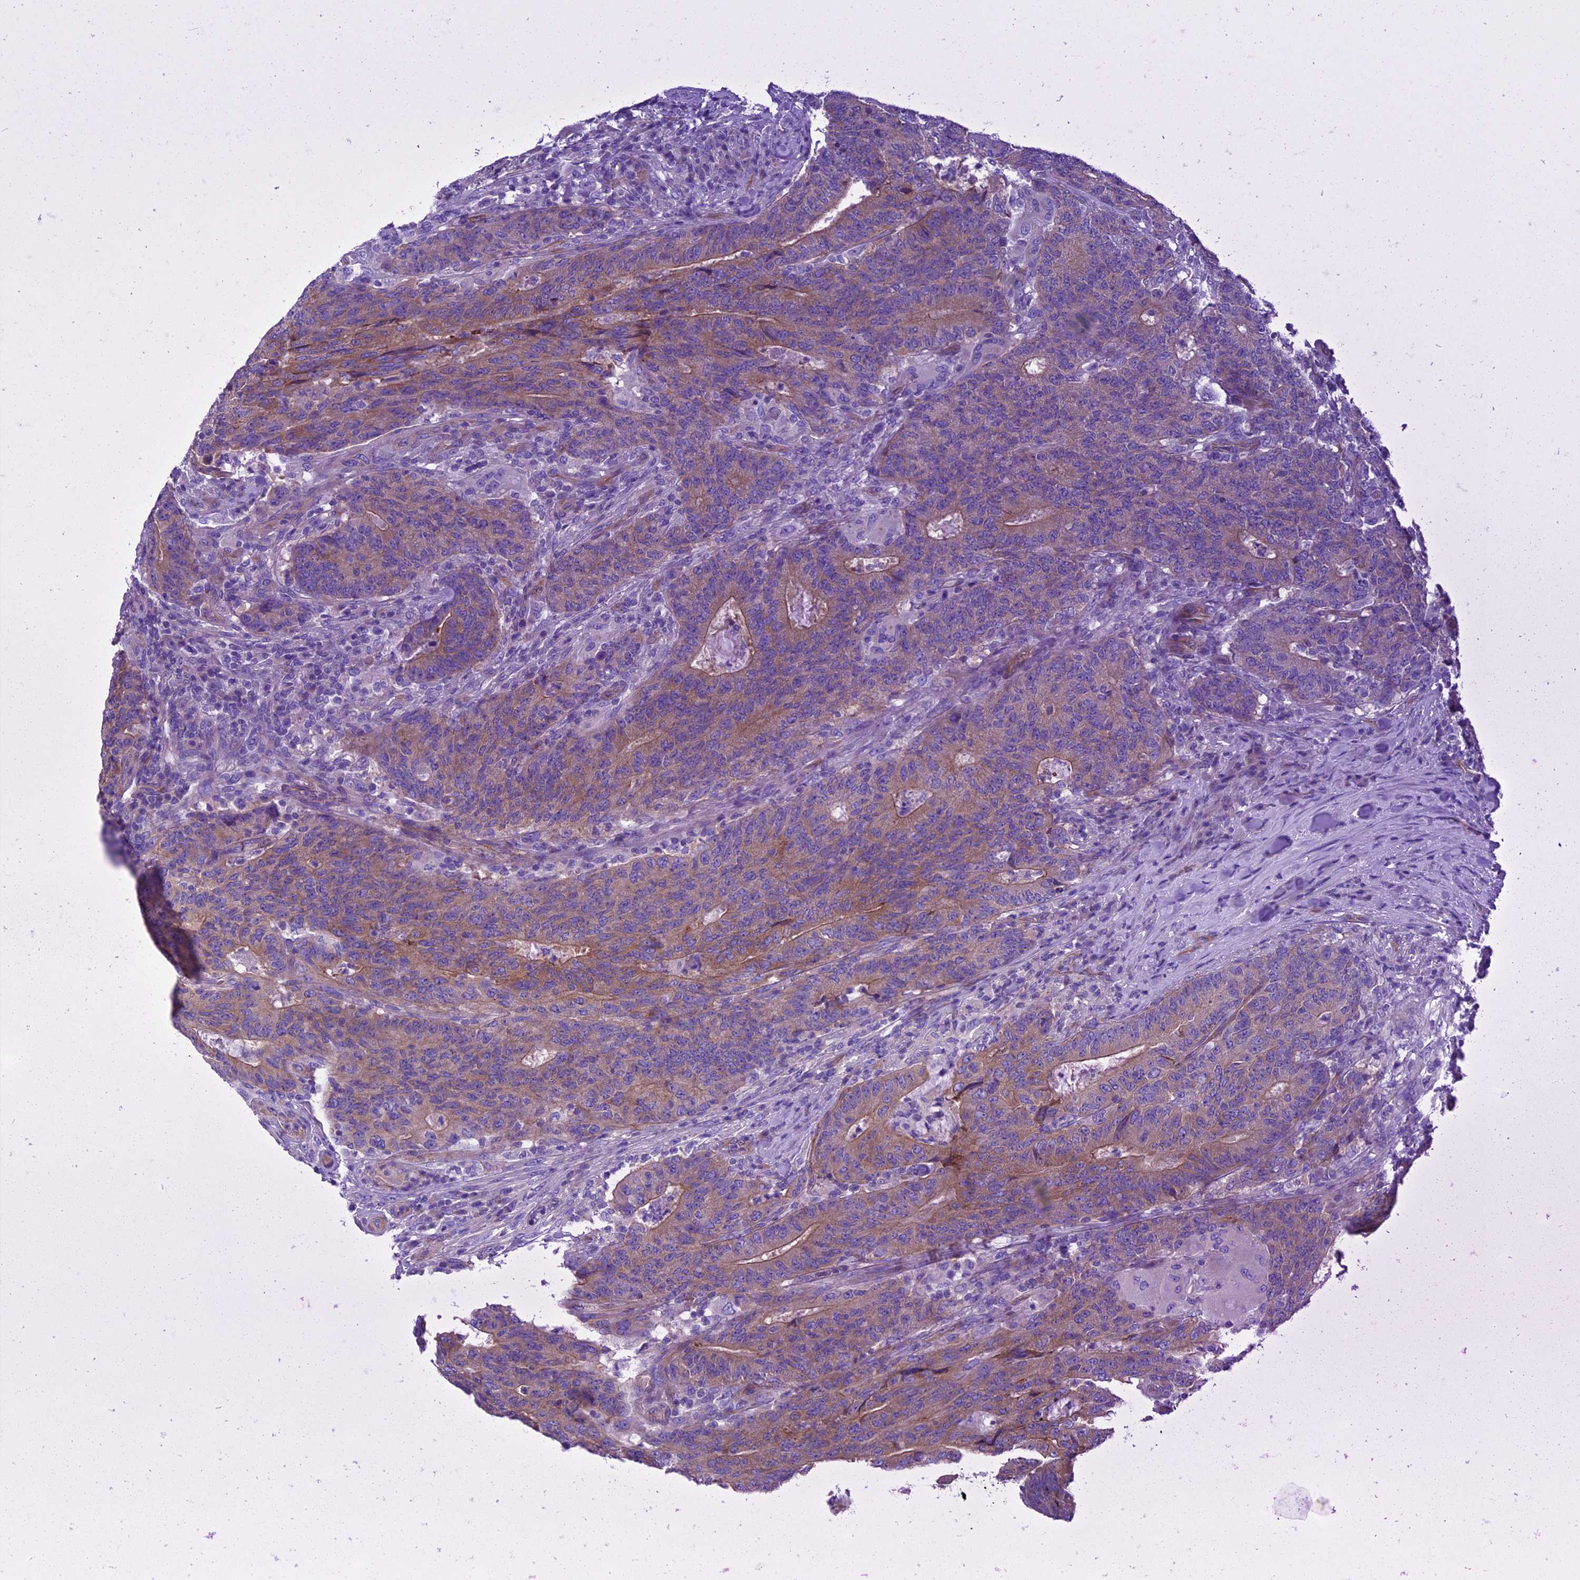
{"staining": {"intensity": "moderate", "quantity": "25%-75%", "location": "cytoplasmic/membranous"}, "tissue": "colorectal cancer", "cell_type": "Tumor cells", "image_type": "cancer", "snomed": [{"axis": "morphology", "description": "Normal tissue, NOS"}, {"axis": "morphology", "description": "Adenocarcinoma, NOS"}, {"axis": "topography", "description": "Colon"}], "caption": "Protein expression by immunohistochemistry (IHC) displays moderate cytoplasmic/membranous staining in about 25%-75% of tumor cells in colorectal adenocarcinoma.", "gene": "PPFIA3", "patient": {"sex": "female", "age": 75}}